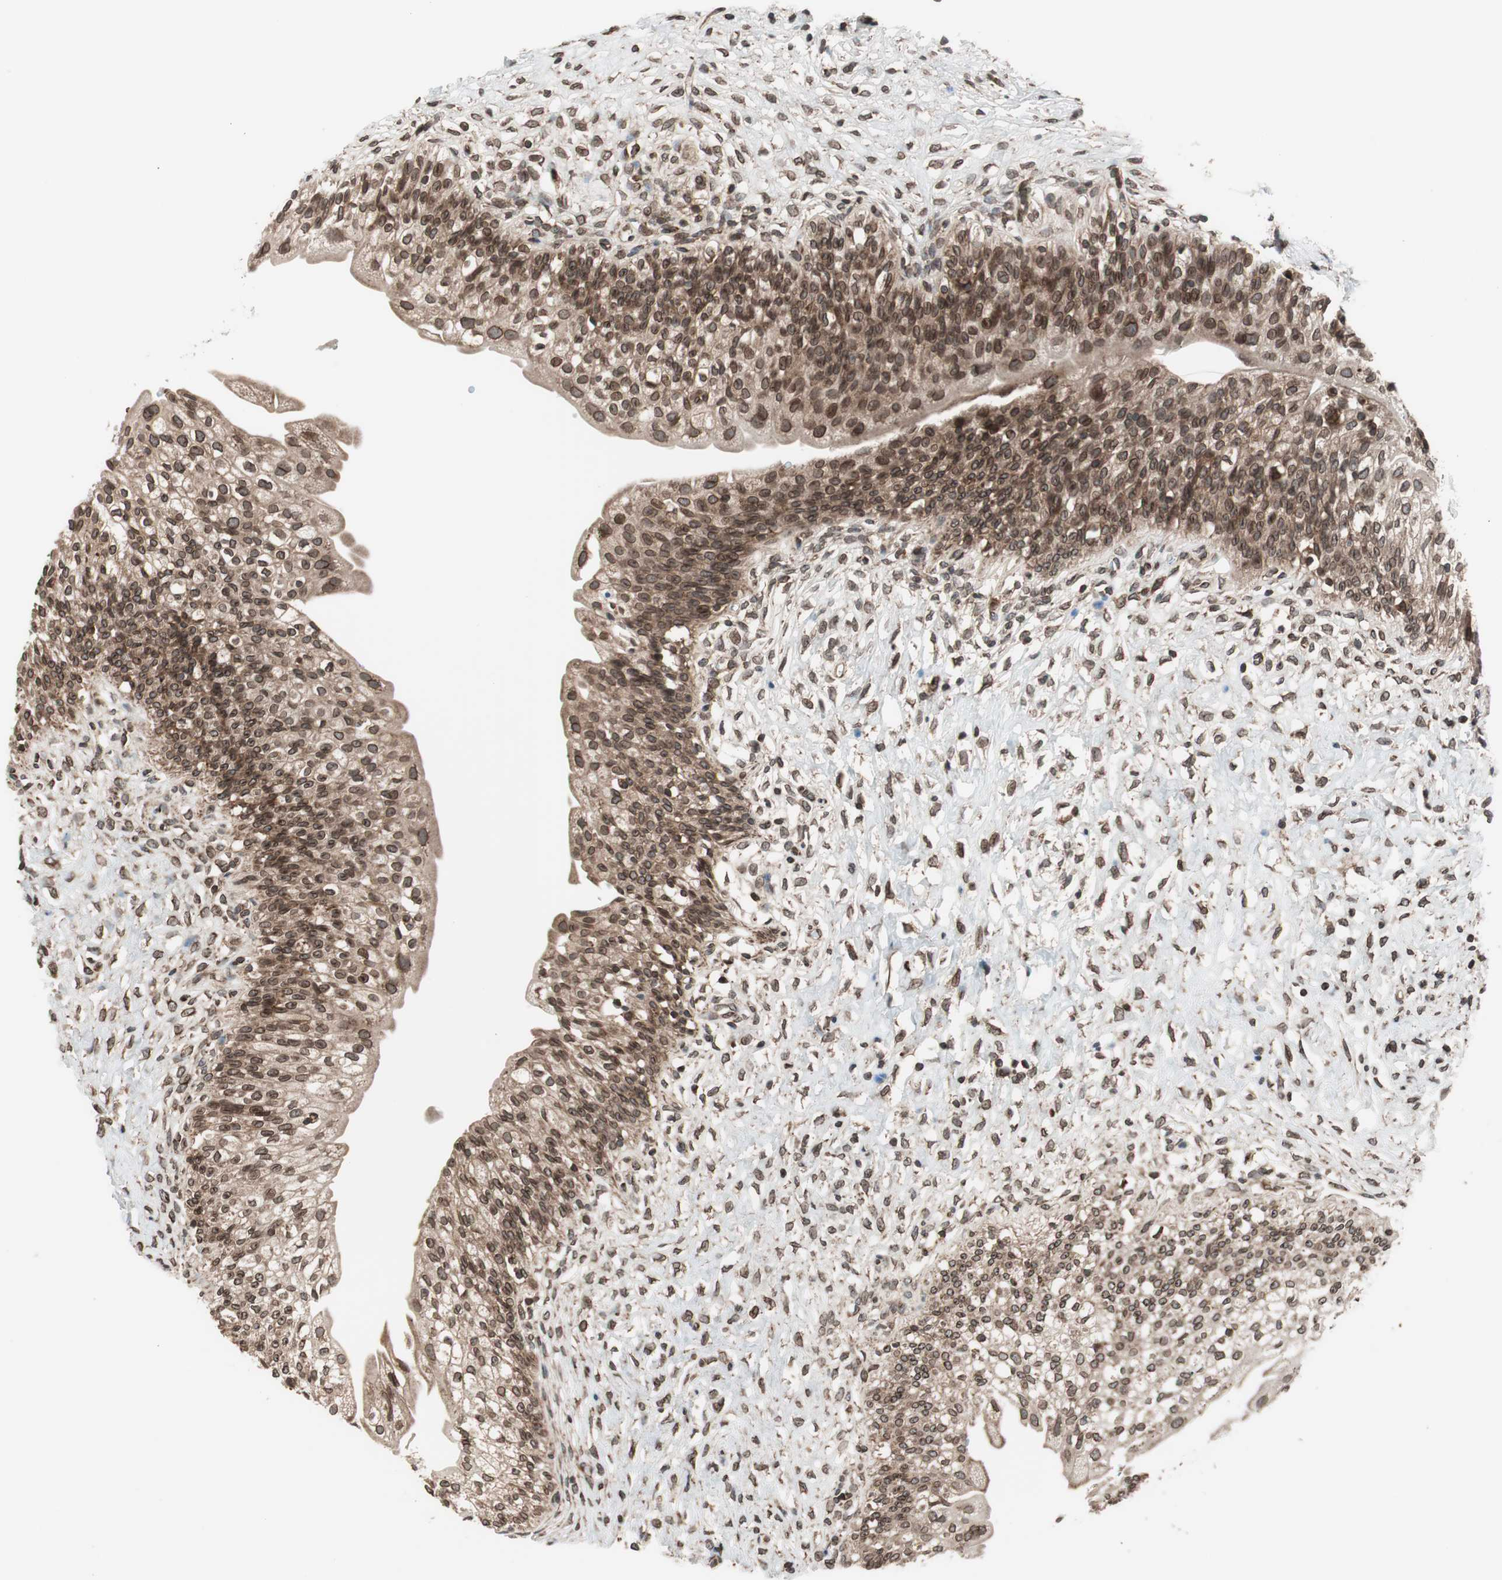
{"staining": {"intensity": "strong", "quantity": ">75%", "location": "cytoplasmic/membranous,nuclear"}, "tissue": "urinary bladder", "cell_type": "Urothelial cells", "image_type": "normal", "snomed": [{"axis": "morphology", "description": "Normal tissue, NOS"}, {"axis": "morphology", "description": "Inflammation, NOS"}, {"axis": "topography", "description": "Urinary bladder"}], "caption": "A high-resolution photomicrograph shows immunohistochemistry (IHC) staining of normal urinary bladder, which exhibits strong cytoplasmic/membranous,nuclear staining in about >75% of urothelial cells.", "gene": "NUP62", "patient": {"sex": "female", "age": 80}}